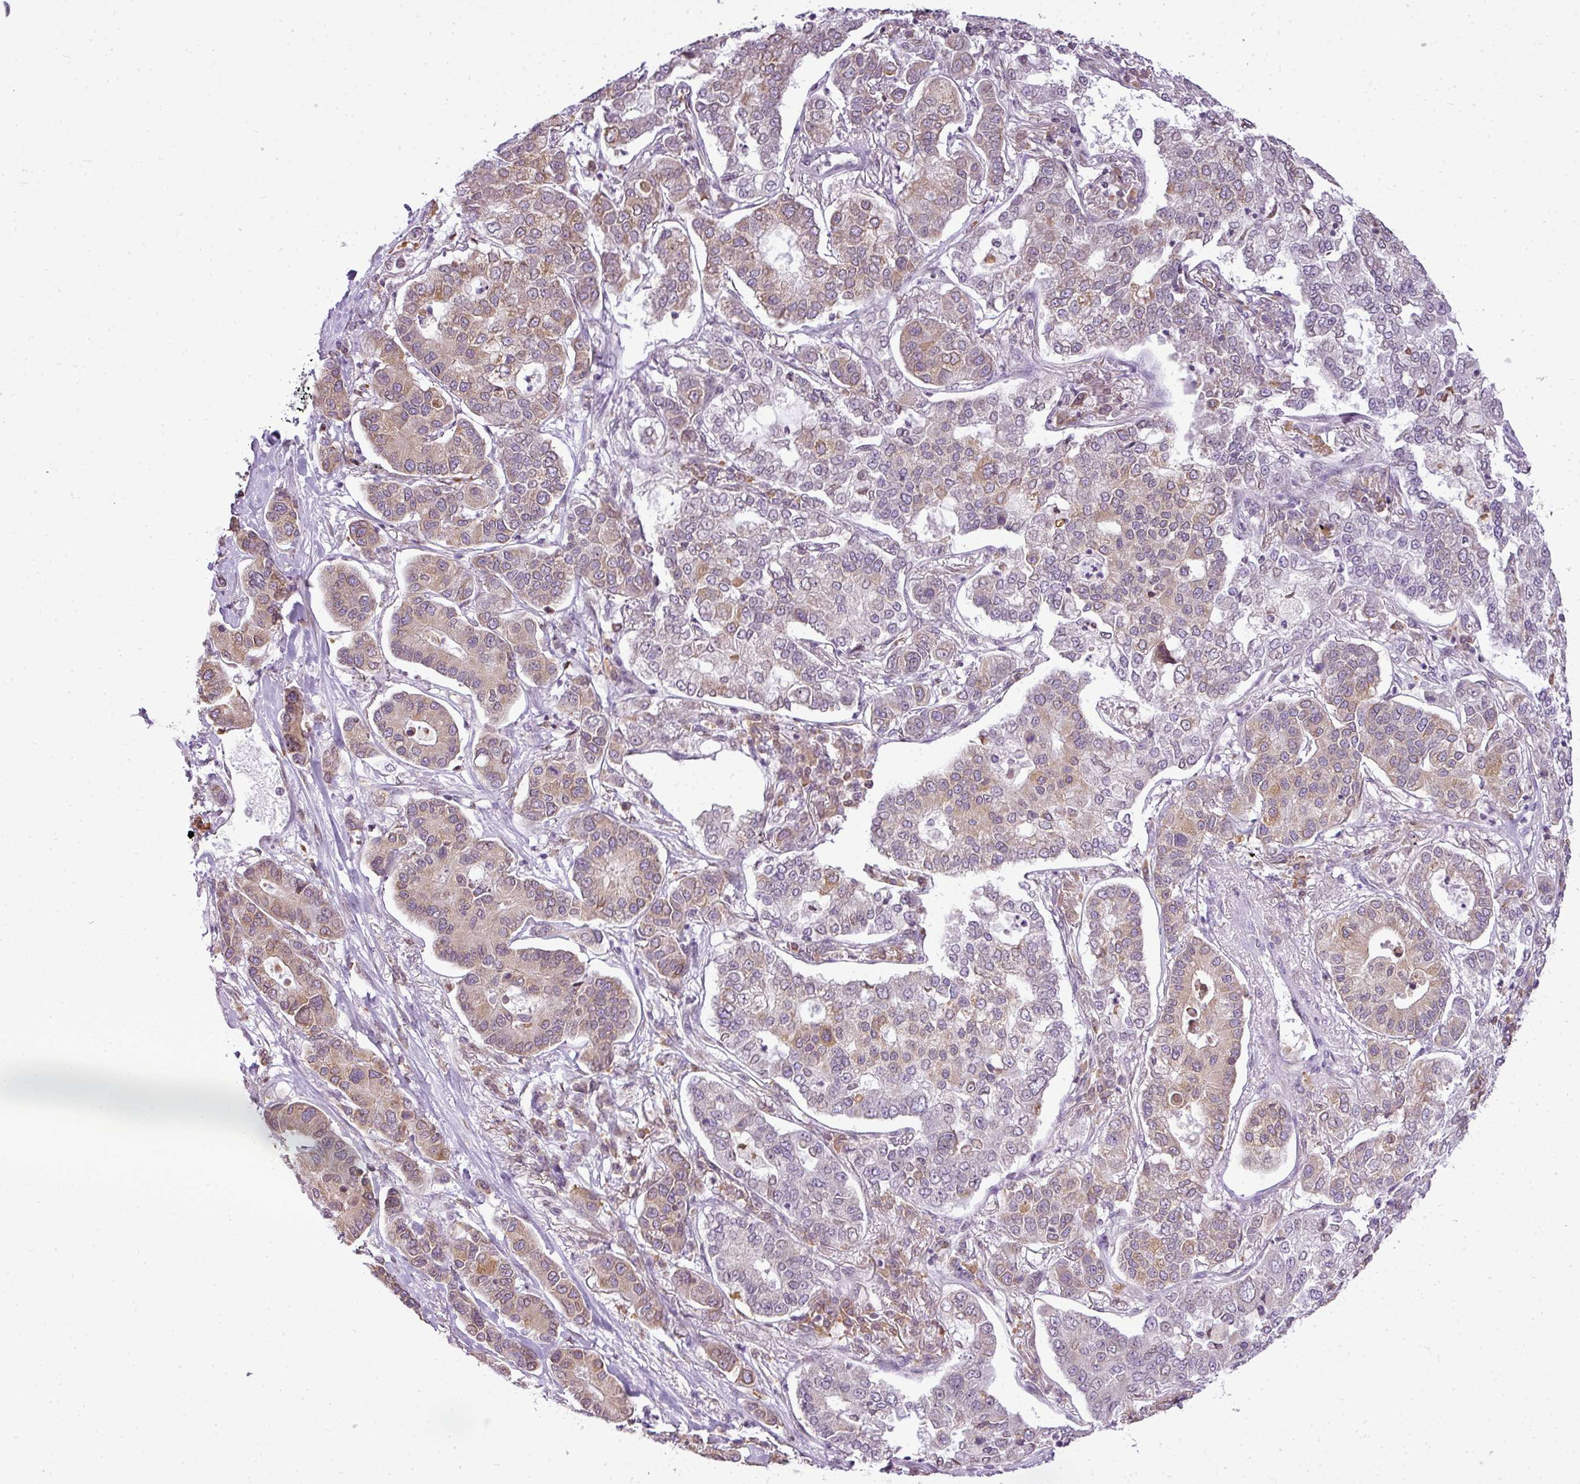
{"staining": {"intensity": "weak", "quantity": "<25%", "location": "cytoplasmic/membranous,nuclear"}, "tissue": "lung cancer", "cell_type": "Tumor cells", "image_type": "cancer", "snomed": [{"axis": "morphology", "description": "Adenocarcinoma, NOS"}, {"axis": "topography", "description": "Lung"}], "caption": "Immunohistochemical staining of lung cancer shows no significant positivity in tumor cells. (DAB IHC, high magnification).", "gene": "COX18", "patient": {"sex": "male", "age": 49}}